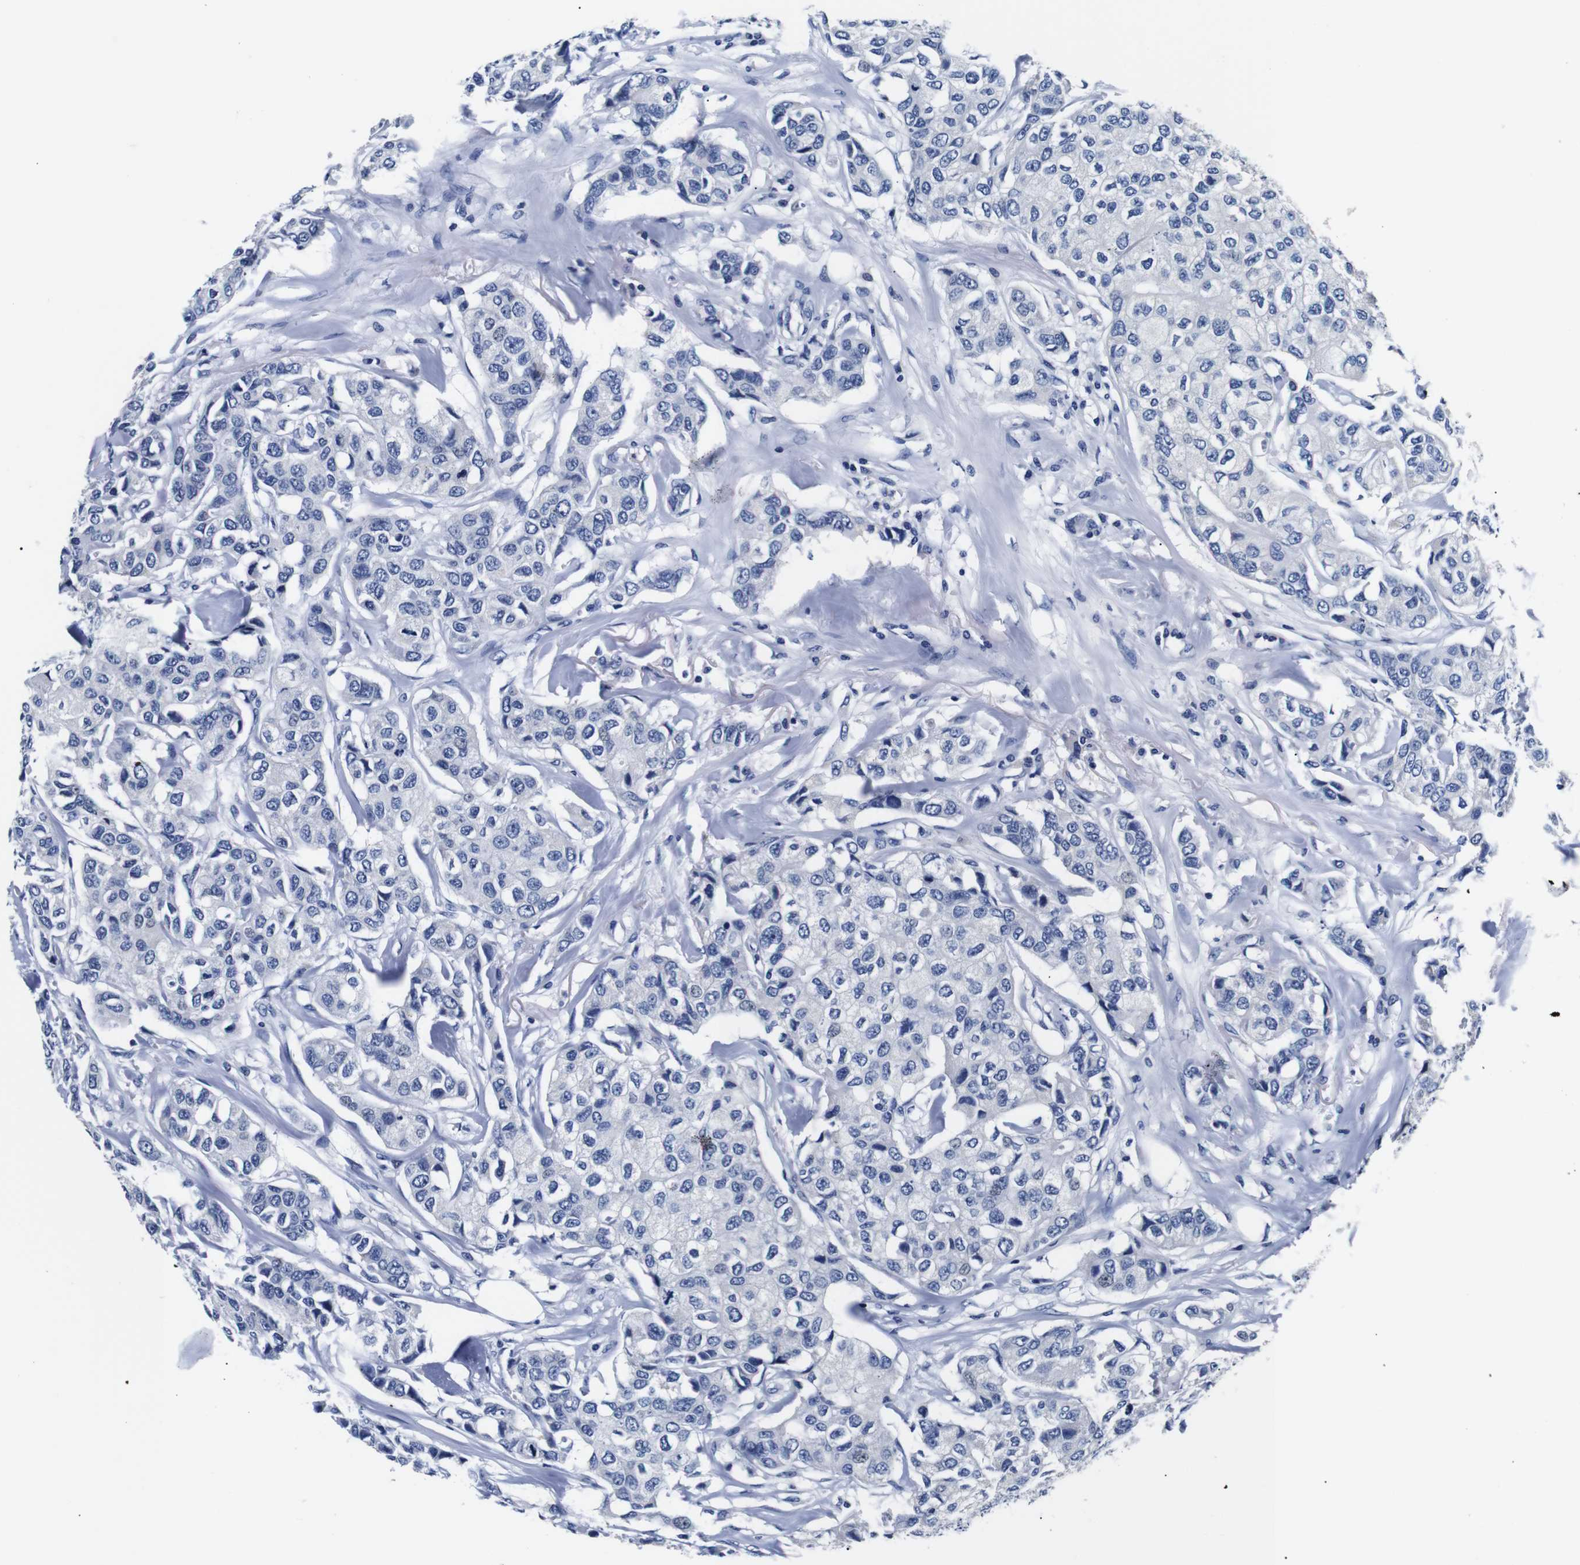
{"staining": {"intensity": "negative", "quantity": "none", "location": "none"}, "tissue": "breast cancer", "cell_type": "Tumor cells", "image_type": "cancer", "snomed": [{"axis": "morphology", "description": "Duct carcinoma"}, {"axis": "topography", "description": "Breast"}], "caption": "DAB immunohistochemical staining of breast cancer demonstrates no significant staining in tumor cells.", "gene": "GAP43", "patient": {"sex": "female", "age": 80}}